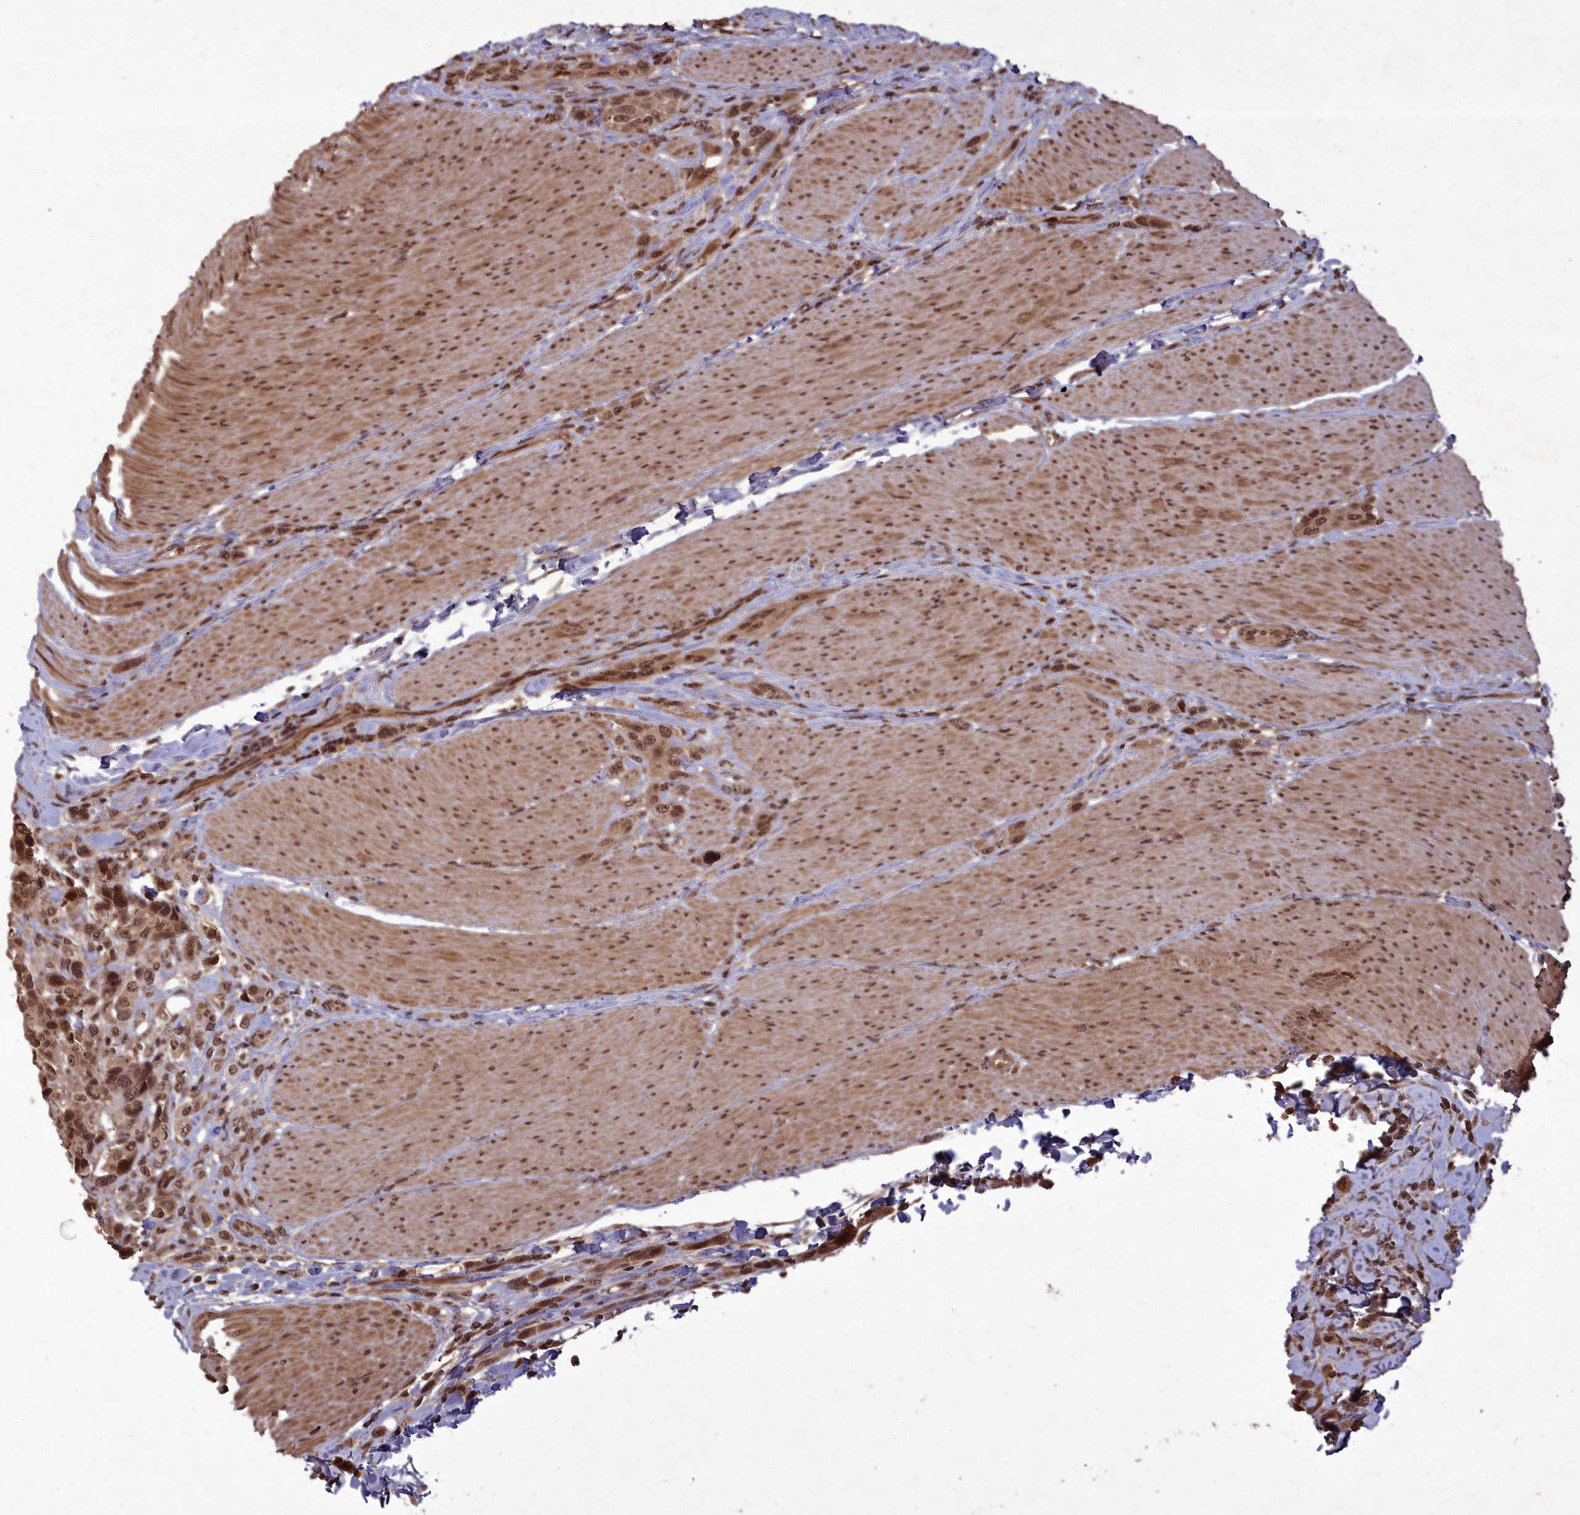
{"staining": {"intensity": "moderate", "quantity": ">75%", "location": "nuclear"}, "tissue": "urothelial cancer", "cell_type": "Tumor cells", "image_type": "cancer", "snomed": [{"axis": "morphology", "description": "Urothelial carcinoma, High grade"}, {"axis": "topography", "description": "Urinary bladder"}], "caption": "An image of urothelial cancer stained for a protein demonstrates moderate nuclear brown staining in tumor cells.", "gene": "SRMS", "patient": {"sex": "male", "age": 50}}